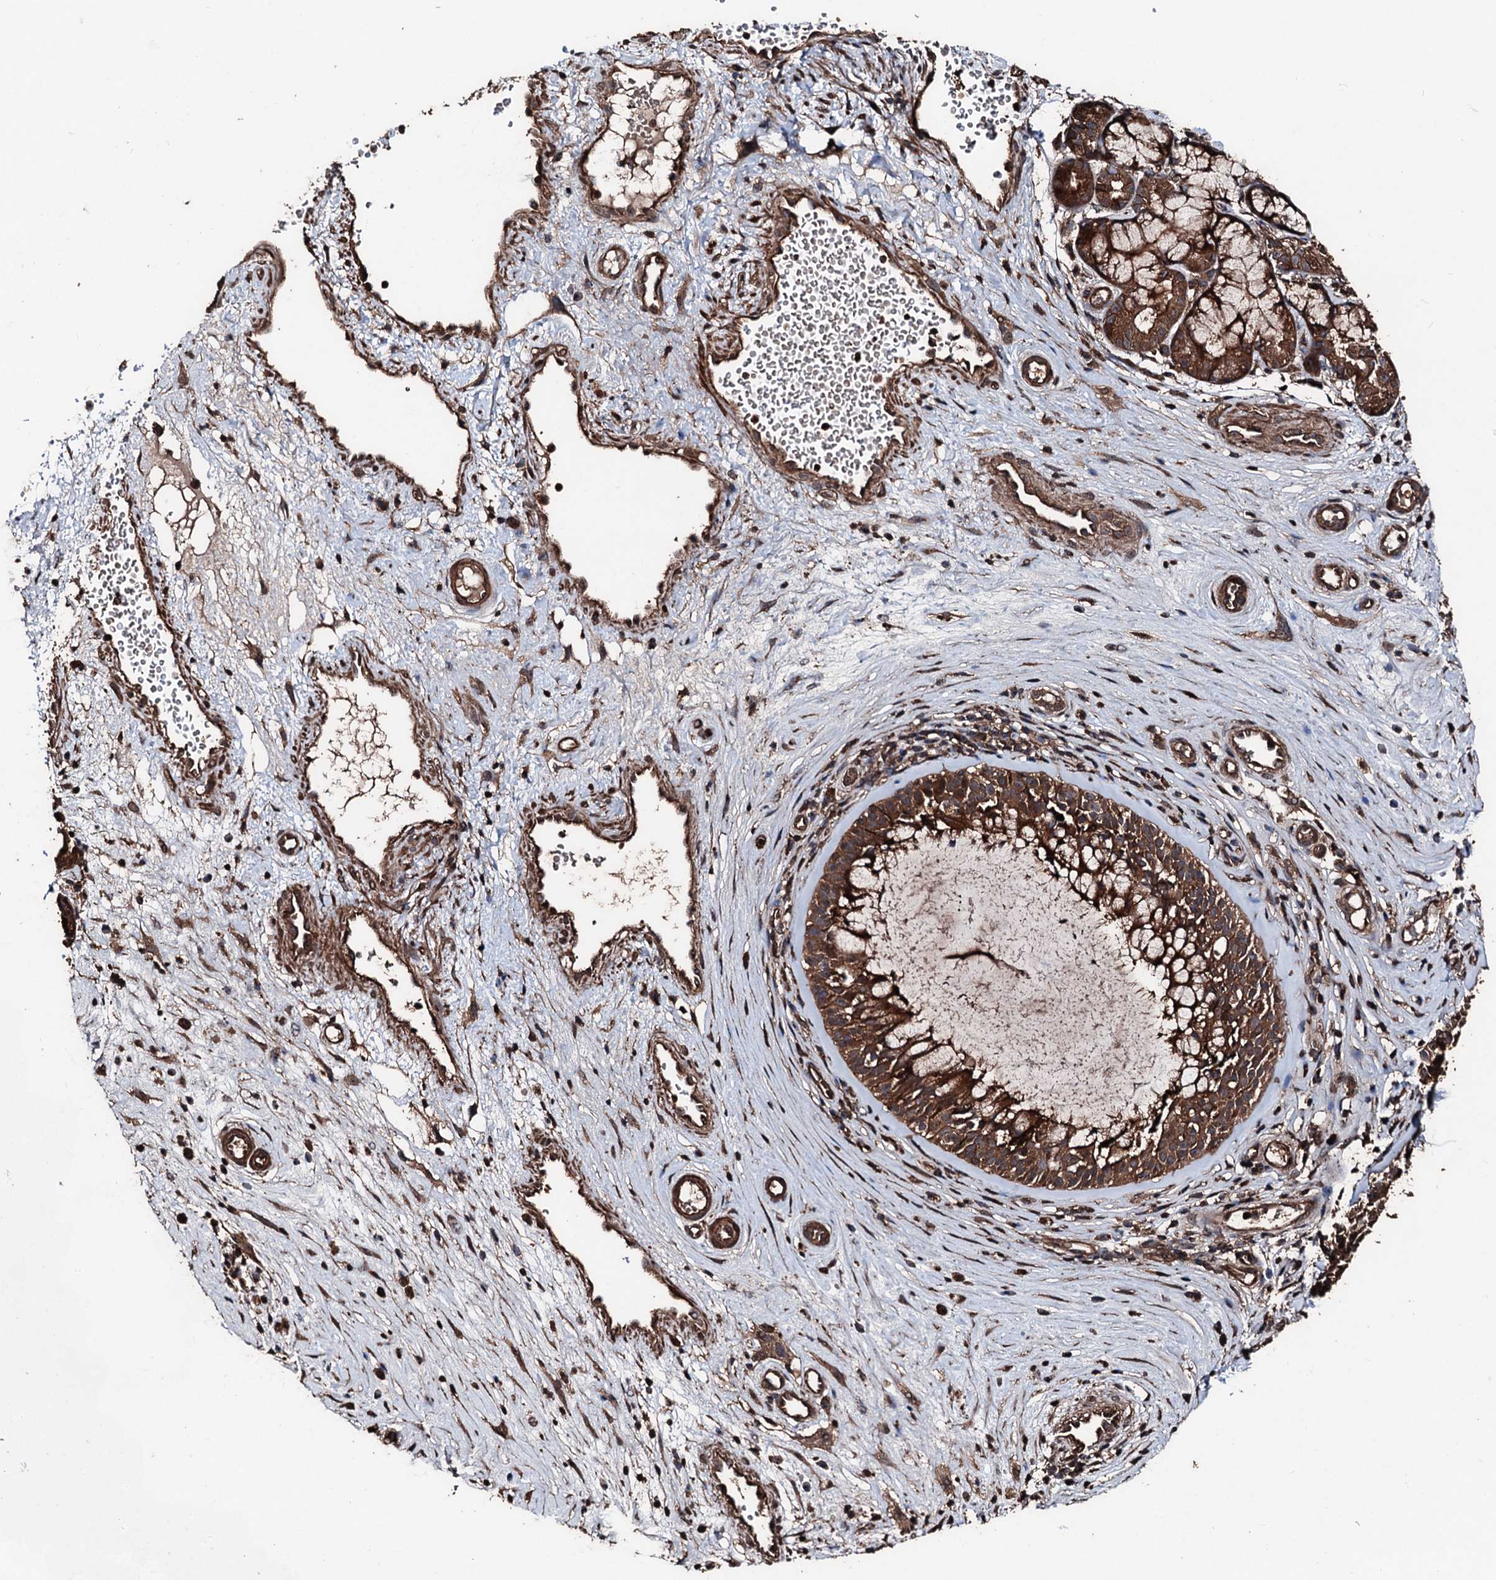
{"staining": {"intensity": "strong", "quantity": ">75%", "location": "cytoplasmic/membranous"}, "tissue": "nasopharynx", "cell_type": "Respiratory epithelial cells", "image_type": "normal", "snomed": [{"axis": "morphology", "description": "Normal tissue, NOS"}, {"axis": "topography", "description": "Nasopharynx"}], "caption": "Protein staining by immunohistochemistry (IHC) shows strong cytoplasmic/membranous positivity in approximately >75% of respiratory epithelial cells in normal nasopharynx. (DAB (3,3'-diaminobenzidine) IHC, brown staining for protein, blue staining for nuclei).", "gene": "KIF18A", "patient": {"sex": "male", "age": 32}}